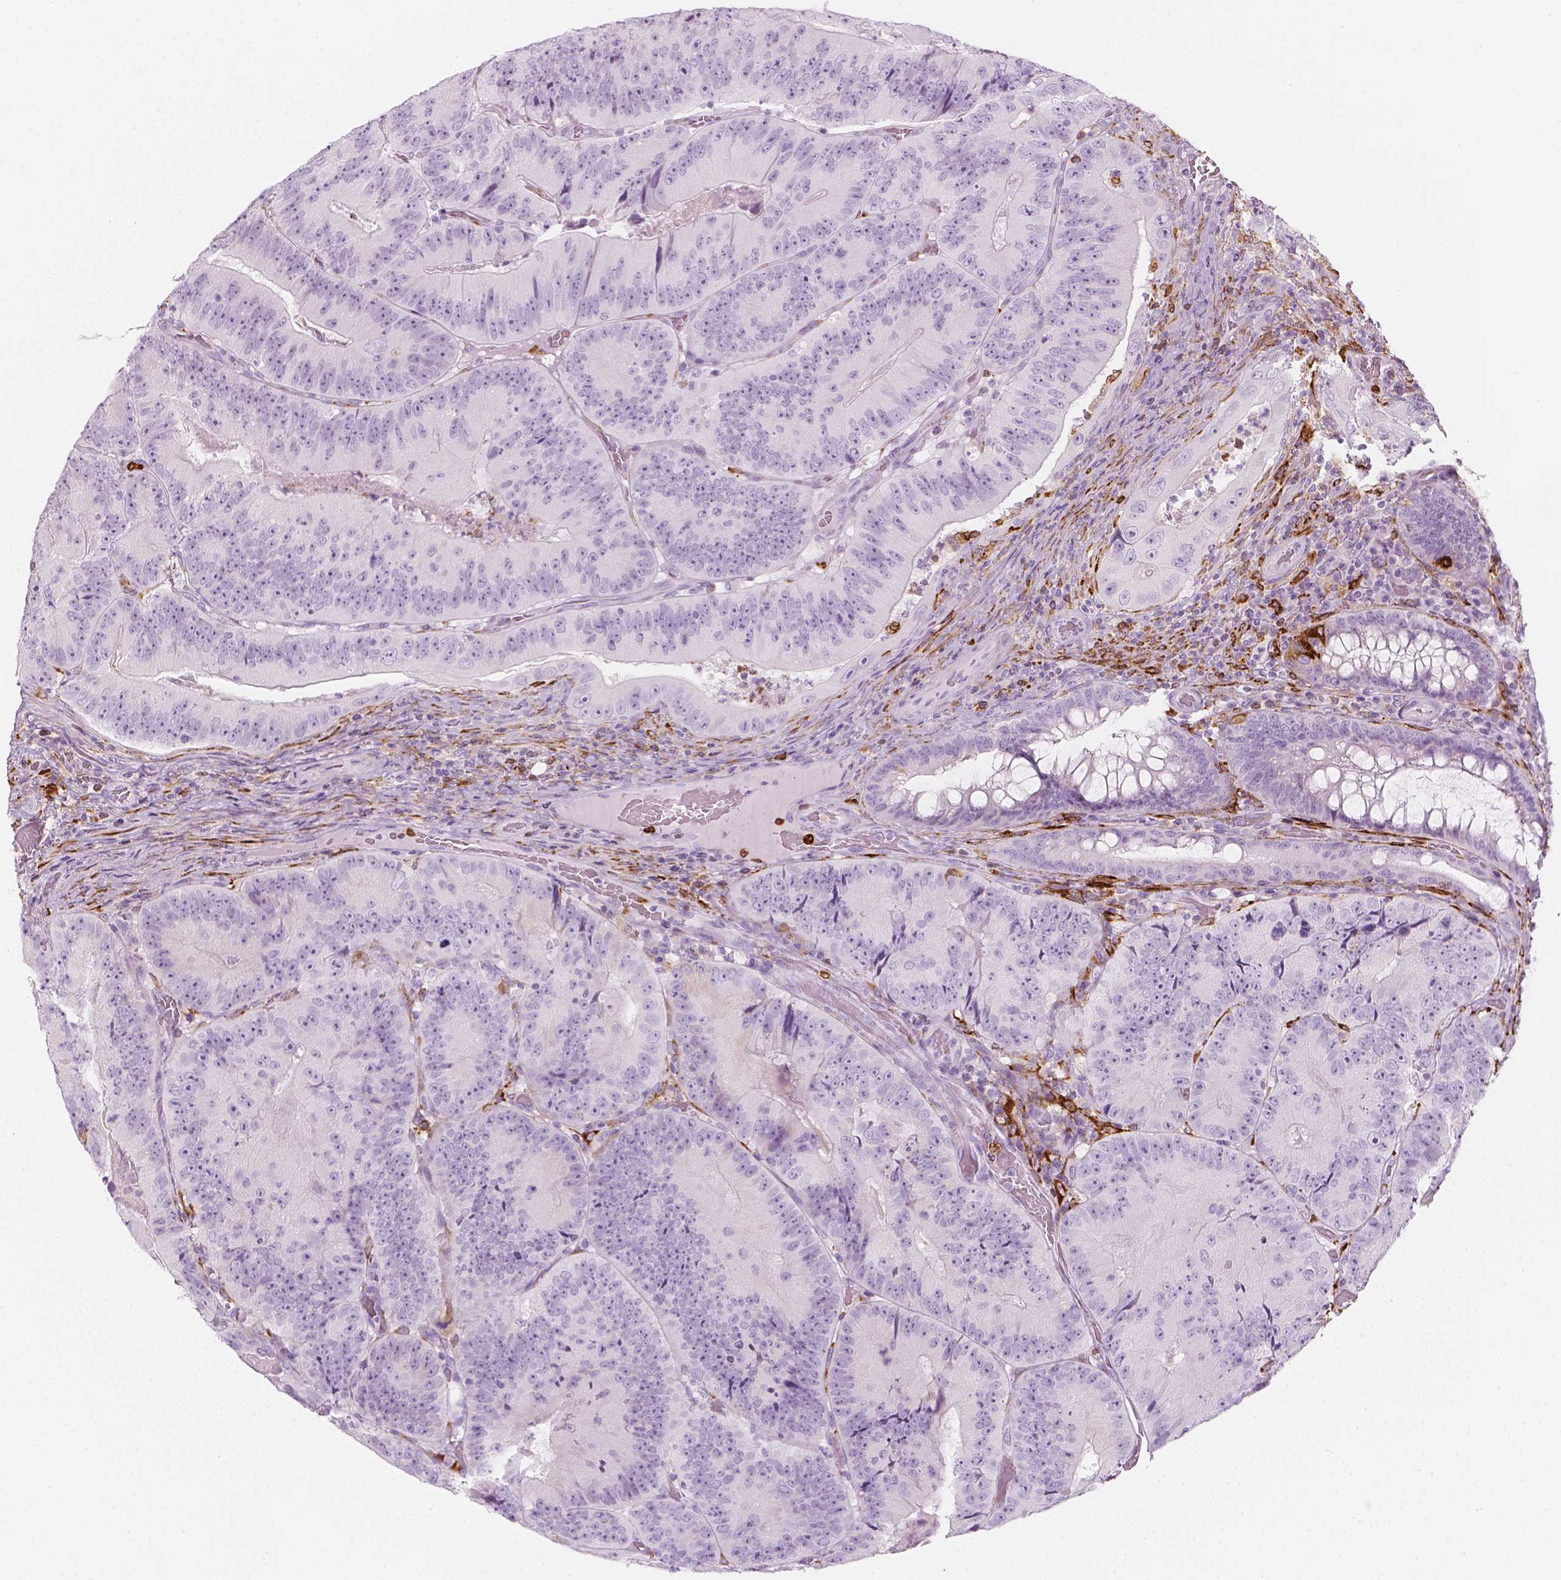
{"staining": {"intensity": "negative", "quantity": "none", "location": "none"}, "tissue": "colorectal cancer", "cell_type": "Tumor cells", "image_type": "cancer", "snomed": [{"axis": "morphology", "description": "Adenocarcinoma, NOS"}, {"axis": "topography", "description": "Colon"}], "caption": "IHC micrograph of human colorectal cancer stained for a protein (brown), which shows no staining in tumor cells.", "gene": "CES1", "patient": {"sex": "female", "age": 86}}